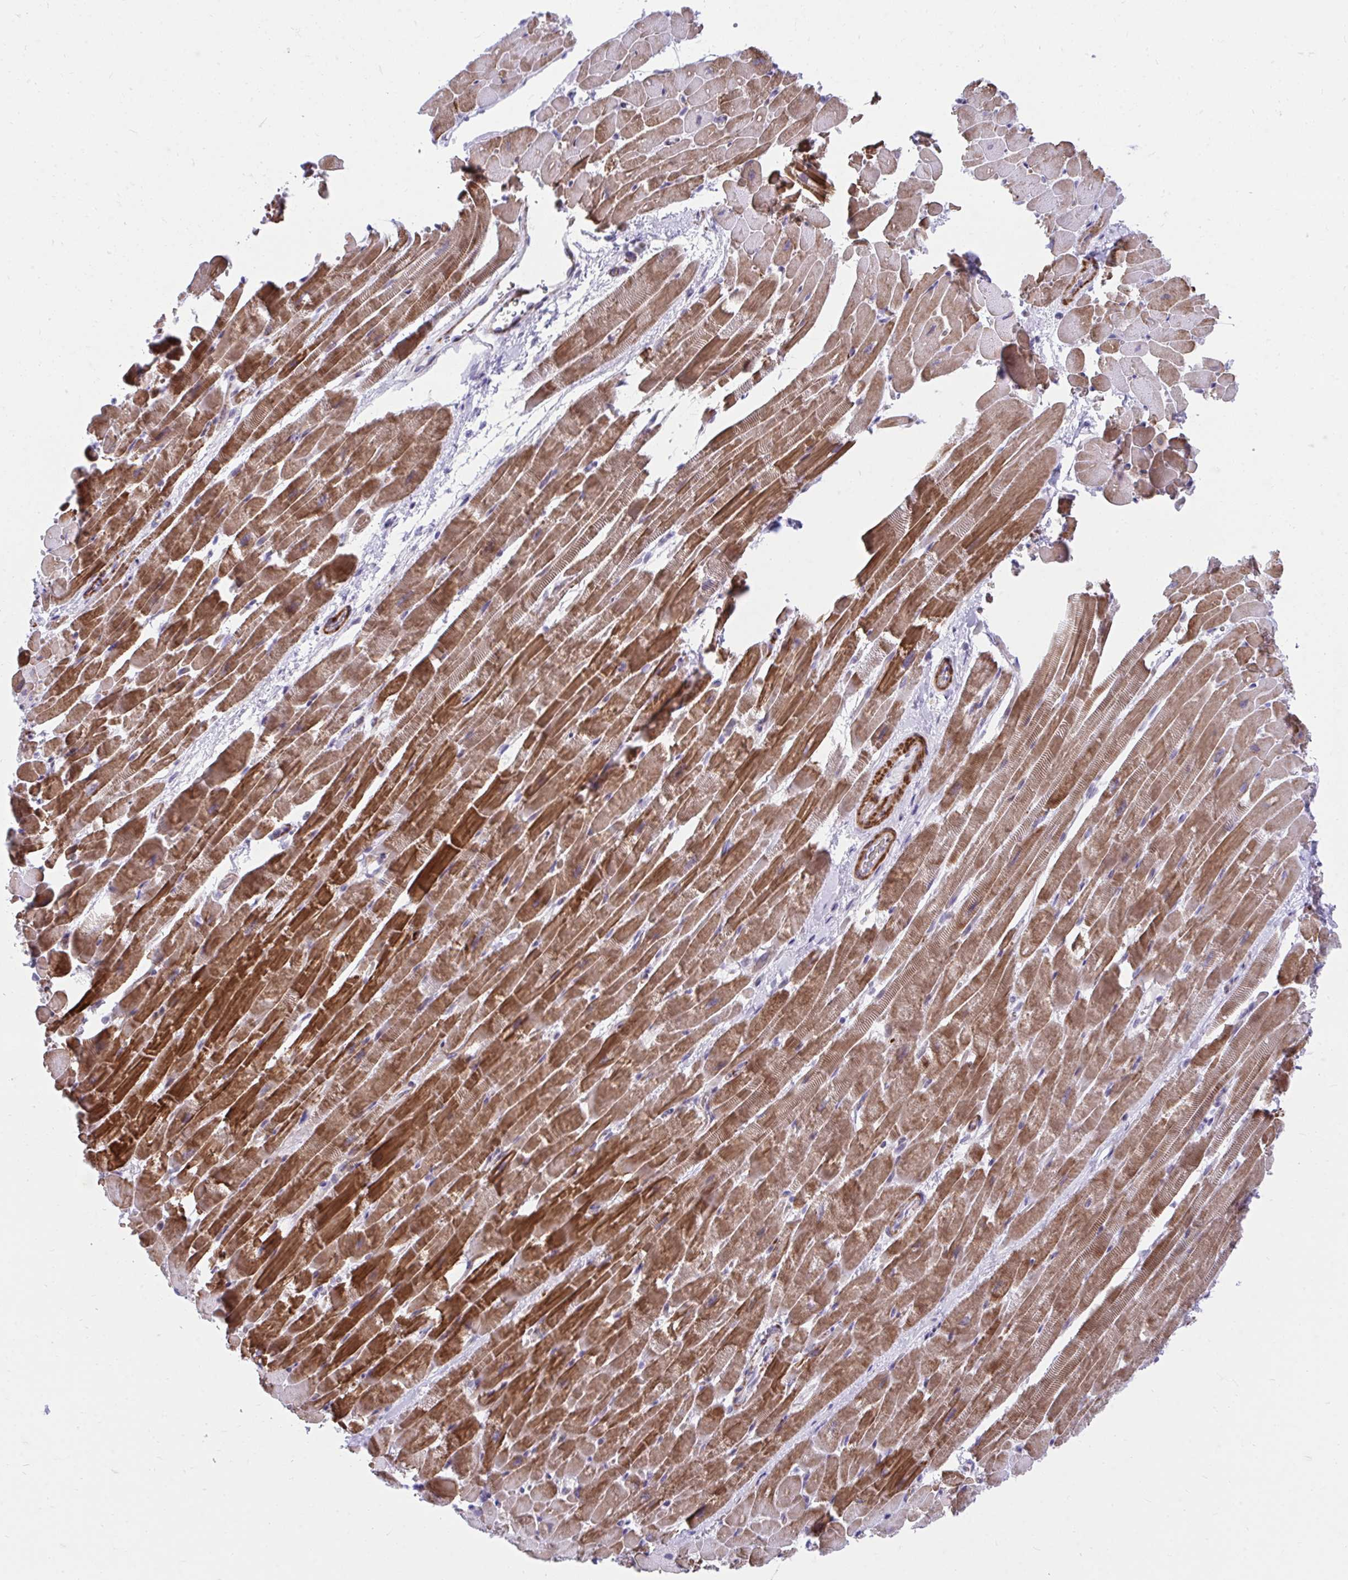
{"staining": {"intensity": "moderate", "quantity": ">75%", "location": "cytoplasmic/membranous"}, "tissue": "heart muscle", "cell_type": "Cardiomyocytes", "image_type": "normal", "snomed": [{"axis": "morphology", "description": "Normal tissue, NOS"}, {"axis": "topography", "description": "Heart"}], "caption": "Heart muscle stained with immunohistochemistry displays moderate cytoplasmic/membranous expression in approximately >75% of cardiomyocytes.", "gene": "CSTB", "patient": {"sex": "male", "age": 37}}